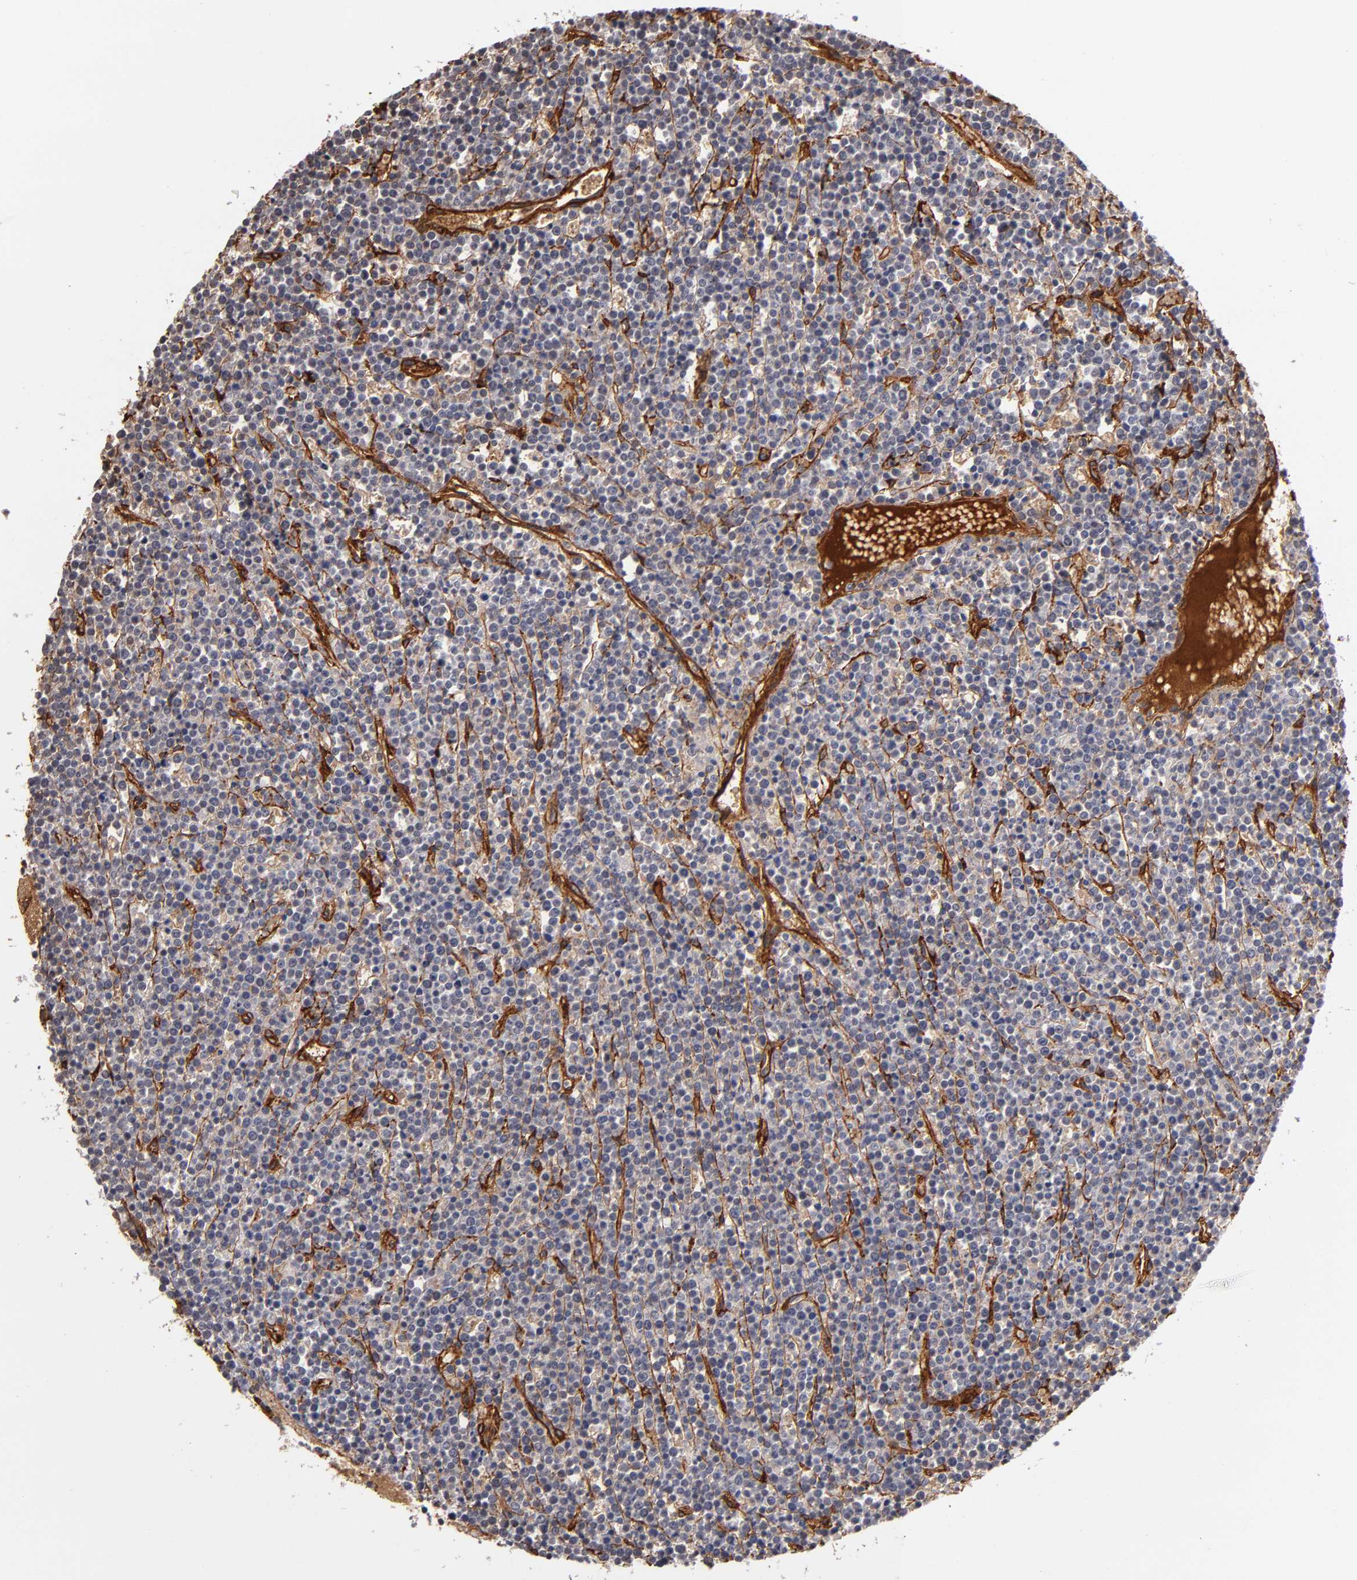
{"staining": {"intensity": "weak", "quantity": "25%-75%", "location": "cytoplasmic/membranous"}, "tissue": "lymphoma", "cell_type": "Tumor cells", "image_type": "cancer", "snomed": [{"axis": "morphology", "description": "Malignant lymphoma, non-Hodgkin's type, High grade"}, {"axis": "topography", "description": "Ovary"}], "caption": "Approximately 25%-75% of tumor cells in human lymphoma reveal weak cytoplasmic/membranous protein positivity as visualized by brown immunohistochemical staining.", "gene": "LAMC1", "patient": {"sex": "female", "age": 56}}